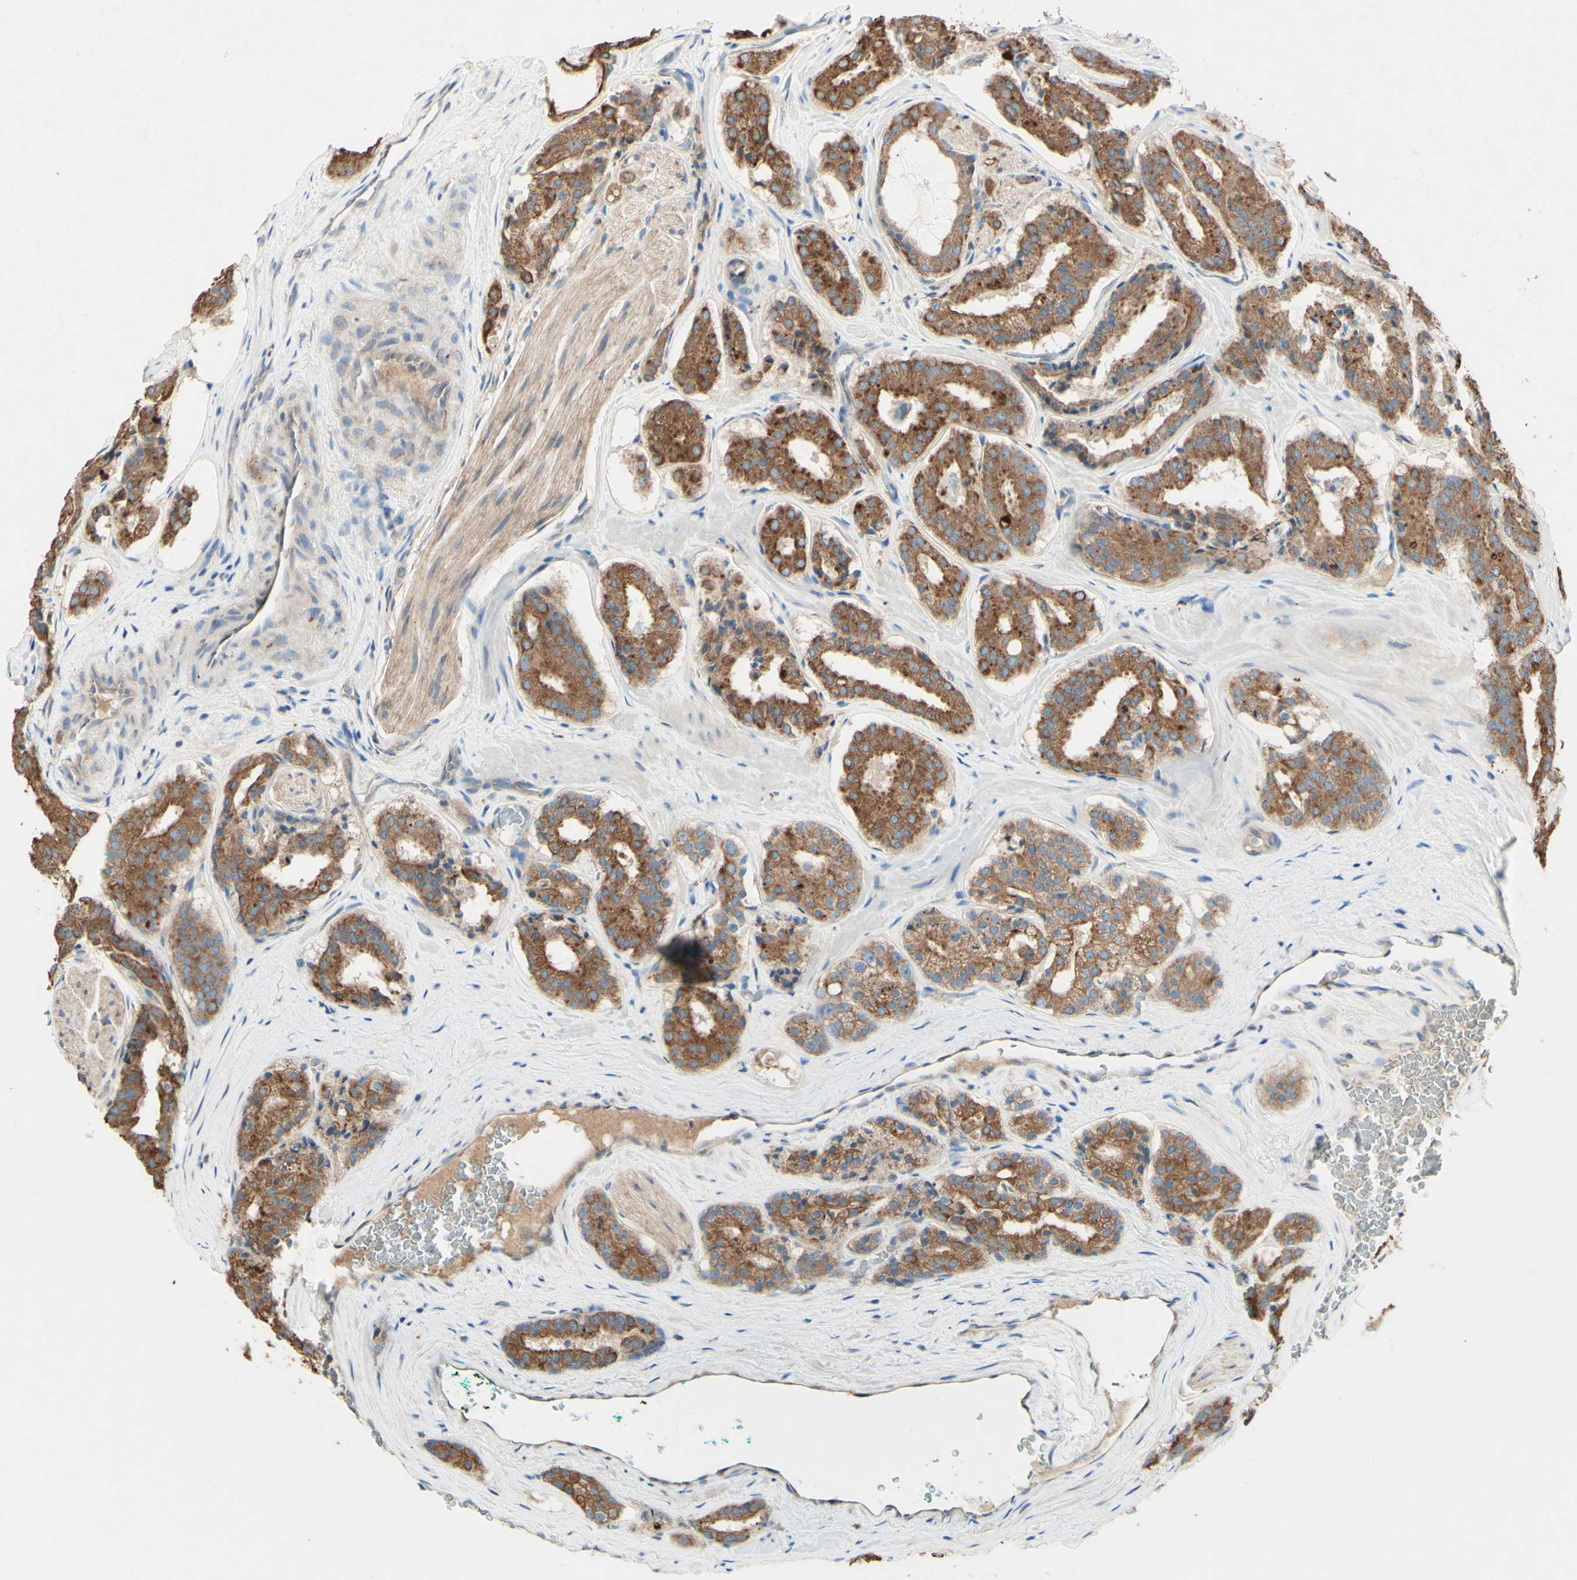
{"staining": {"intensity": "moderate", "quantity": ">75%", "location": "cytoplasmic/membranous"}, "tissue": "prostate cancer", "cell_type": "Tumor cells", "image_type": "cancer", "snomed": [{"axis": "morphology", "description": "Adenocarcinoma, High grade"}, {"axis": "topography", "description": "Prostate"}], "caption": "Immunohistochemistry (IHC) staining of prostate high-grade adenocarcinoma, which demonstrates medium levels of moderate cytoplasmic/membranous staining in about >75% of tumor cells indicating moderate cytoplasmic/membranous protein expression. The staining was performed using DAB (3,3'-diaminobenzidine) (brown) for protein detection and nuclei were counterstained in hematoxylin (blue).", "gene": "MTM1", "patient": {"sex": "male", "age": 60}}